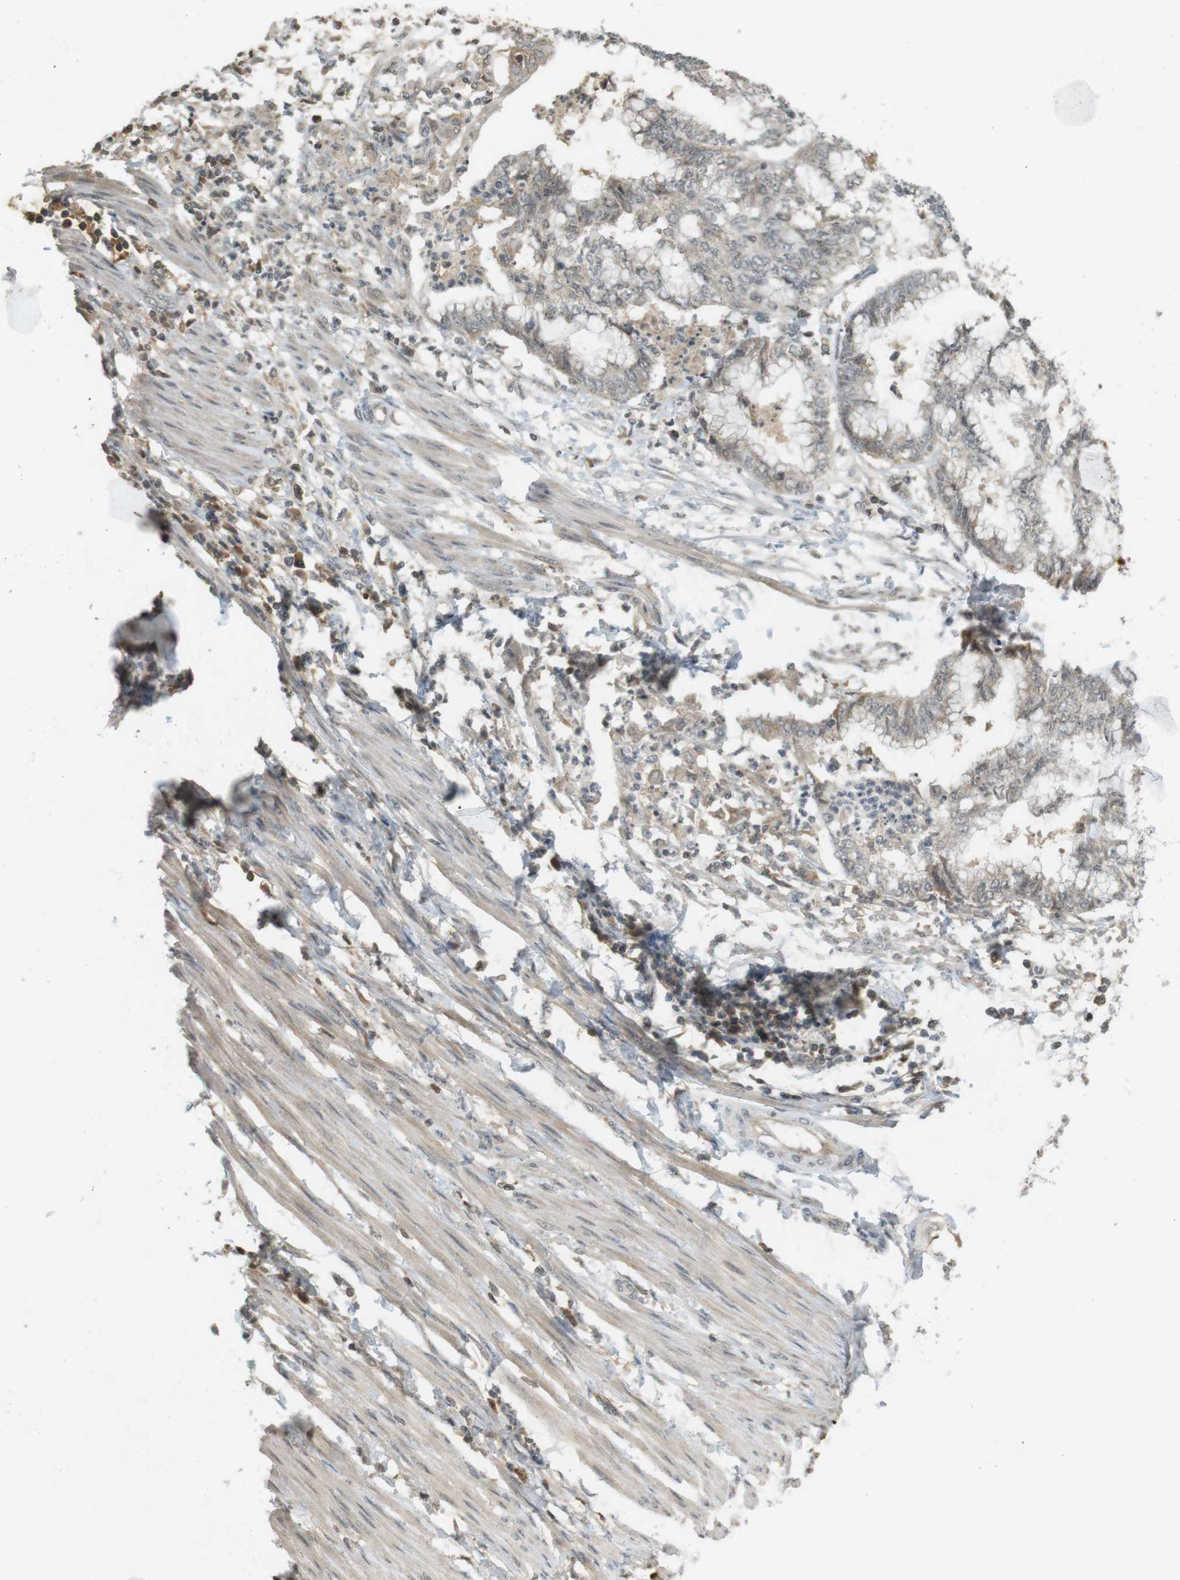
{"staining": {"intensity": "negative", "quantity": "none", "location": "none"}, "tissue": "endometrial cancer", "cell_type": "Tumor cells", "image_type": "cancer", "snomed": [{"axis": "morphology", "description": "Necrosis, NOS"}, {"axis": "morphology", "description": "Adenocarcinoma, NOS"}, {"axis": "topography", "description": "Endometrium"}], "caption": "Immunohistochemical staining of human endometrial cancer (adenocarcinoma) displays no significant expression in tumor cells.", "gene": "SRR", "patient": {"sex": "female", "age": 79}}